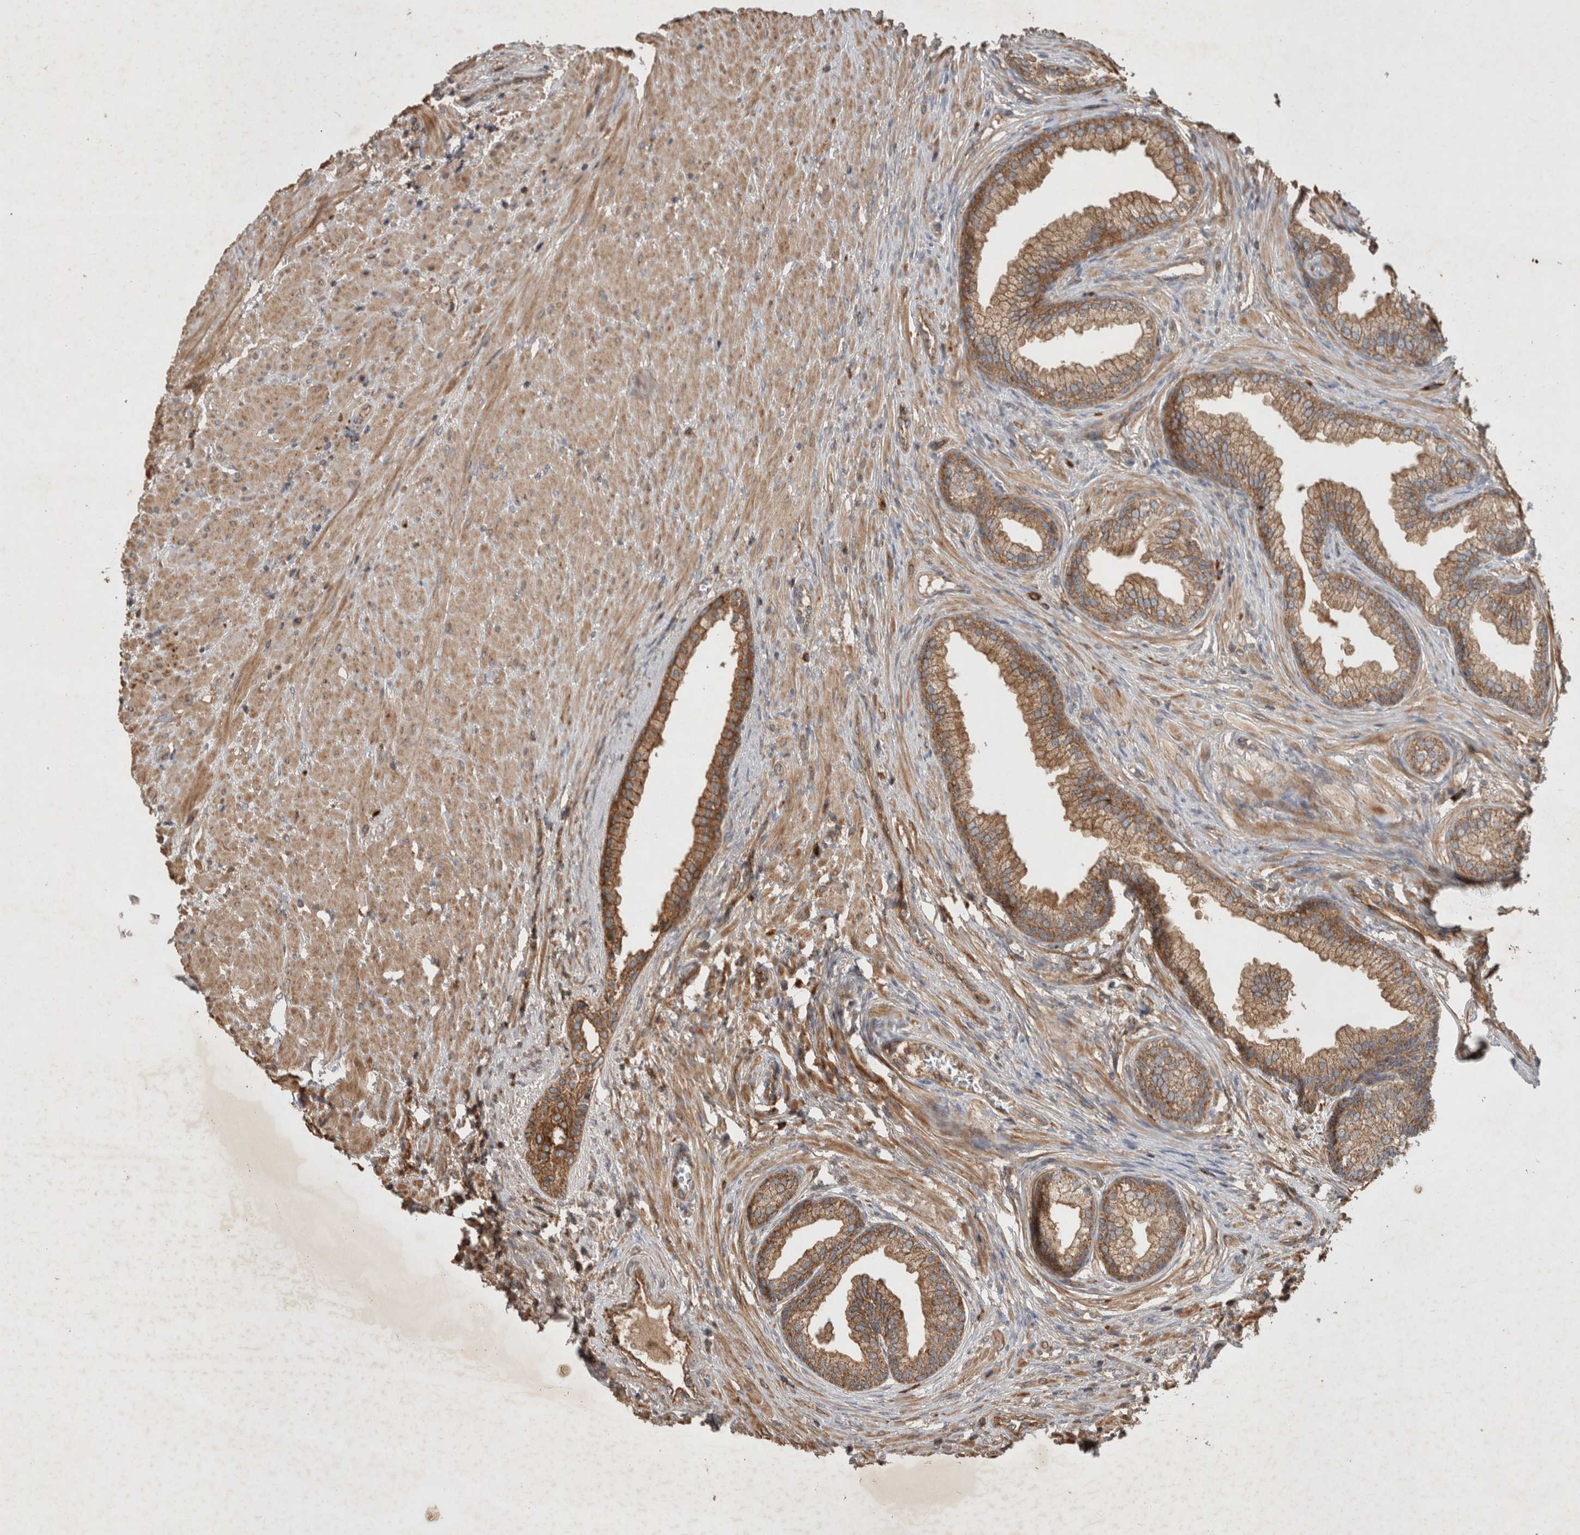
{"staining": {"intensity": "moderate", "quantity": "25%-75%", "location": "cytoplasmic/membranous"}, "tissue": "prostate", "cell_type": "Glandular cells", "image_type": "normal", "snomed": [{"axis": "morphology", "description": "Normal tissue, NOS"}, {"axis": "topography", "description": "Prostate"}], "caption": "The immunohistochemical stain labels moderate cytoplasmic/membranous staining in glandular cells of benign prostate. (IHC, brightfield microscopy, high magnification).", "gene": "SERAC1", "patient": {"sex": "male", "age": 76}}